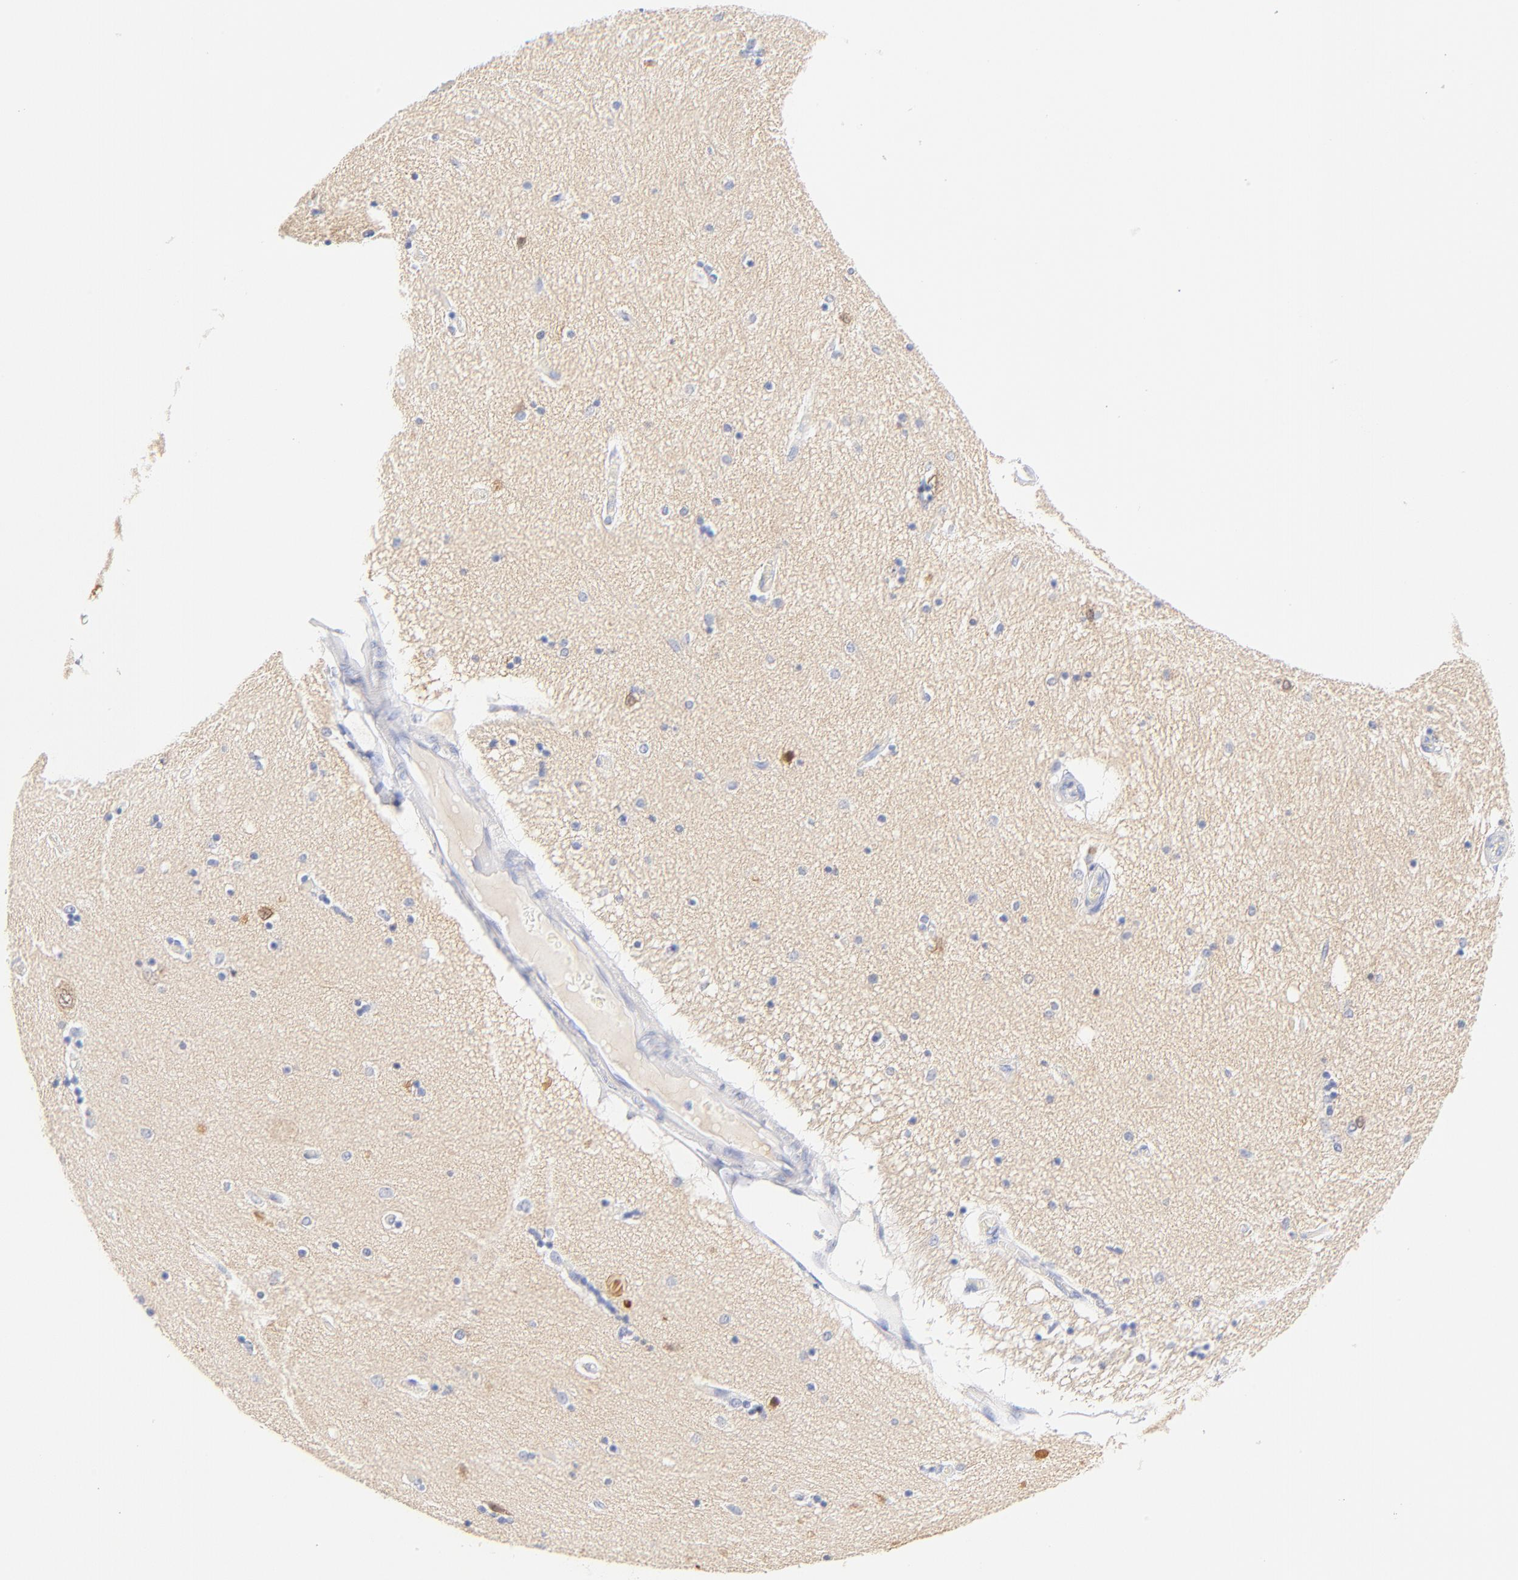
{"staining": {"intensity": "negative", "quantity": "none", "location": "none"}, "tissue": "hippocampus", "cell_type": "Glial cells", "image_type": "normal", "snomed": [{"axis": "morphology", "description": "Normal tissue, NOS"}, {"axis": "topography", "description": "Hippocampus"}], "caption": "DAB (3,3'-diaminobenzidine) immunohistochemical staining of benign human hippocampus demonstrates no significant staining in glial cells. The staining is performed using DAB brown chromogen with nuclei counter-stained in using hematoxylin.", "gene": "SULT4A1", "patient": {"sex": "female", "age": 54}}